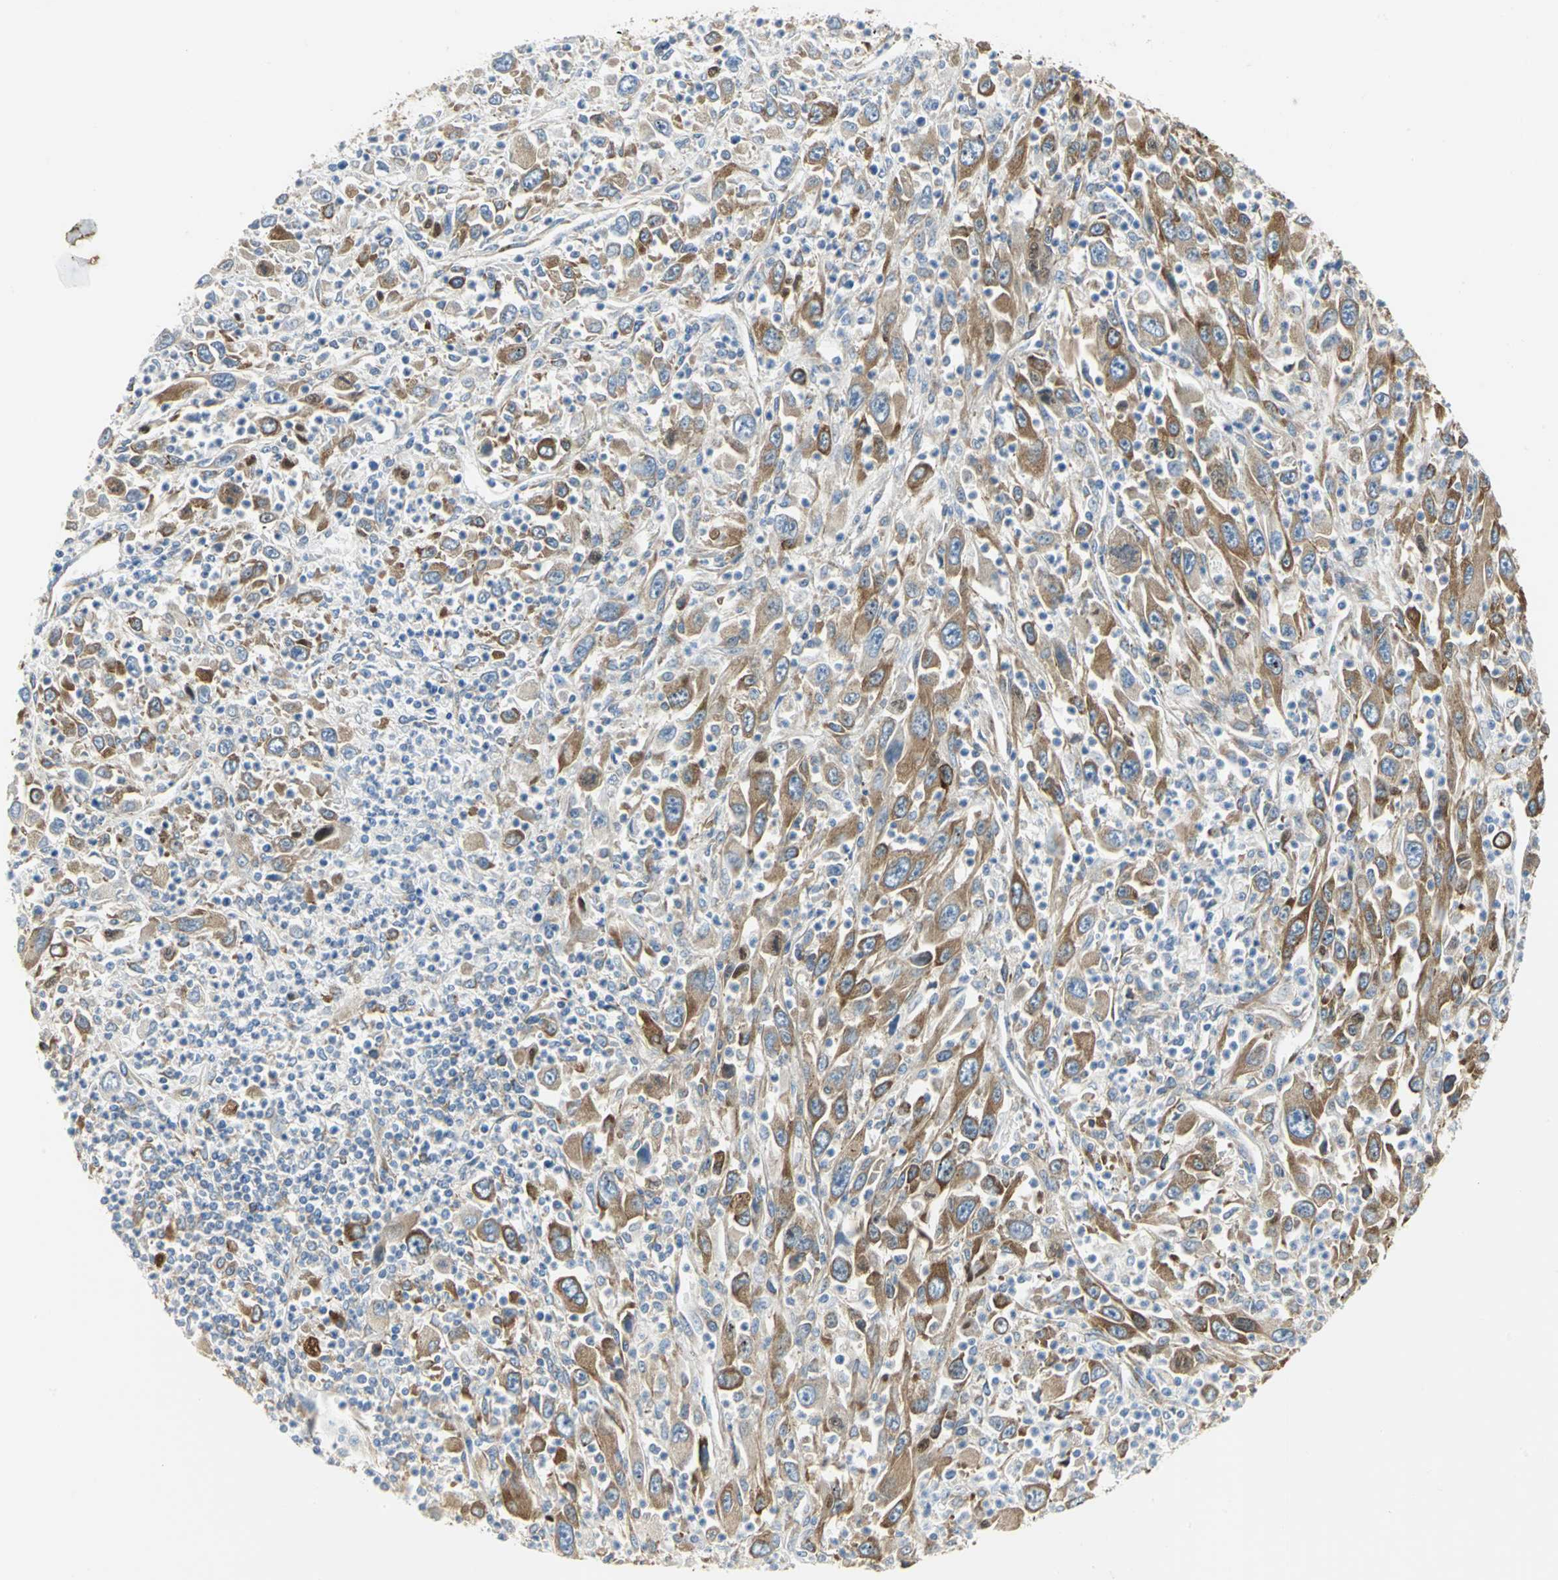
{"staining": {"intensity": "moderate", "quantity": ">75%", "location": "cytoplasmic/membranous"}, "tissue": "melanoma", "cell_type": "Tumor cells", "image_type": "cancer", "snomed": [{"axis": "morphology", "description": "Malignant melanoma, Metastatic site"}, {"axis": "topography", "description": "Skin"}], "caption": "Protein staining shows moderate cytoplasmic/membranous positivity in about >75% of tumor cells in malignant melanoma (metastatic site).", "gene": "YBX1", "patient": {"sex": "female", "age": 56}}